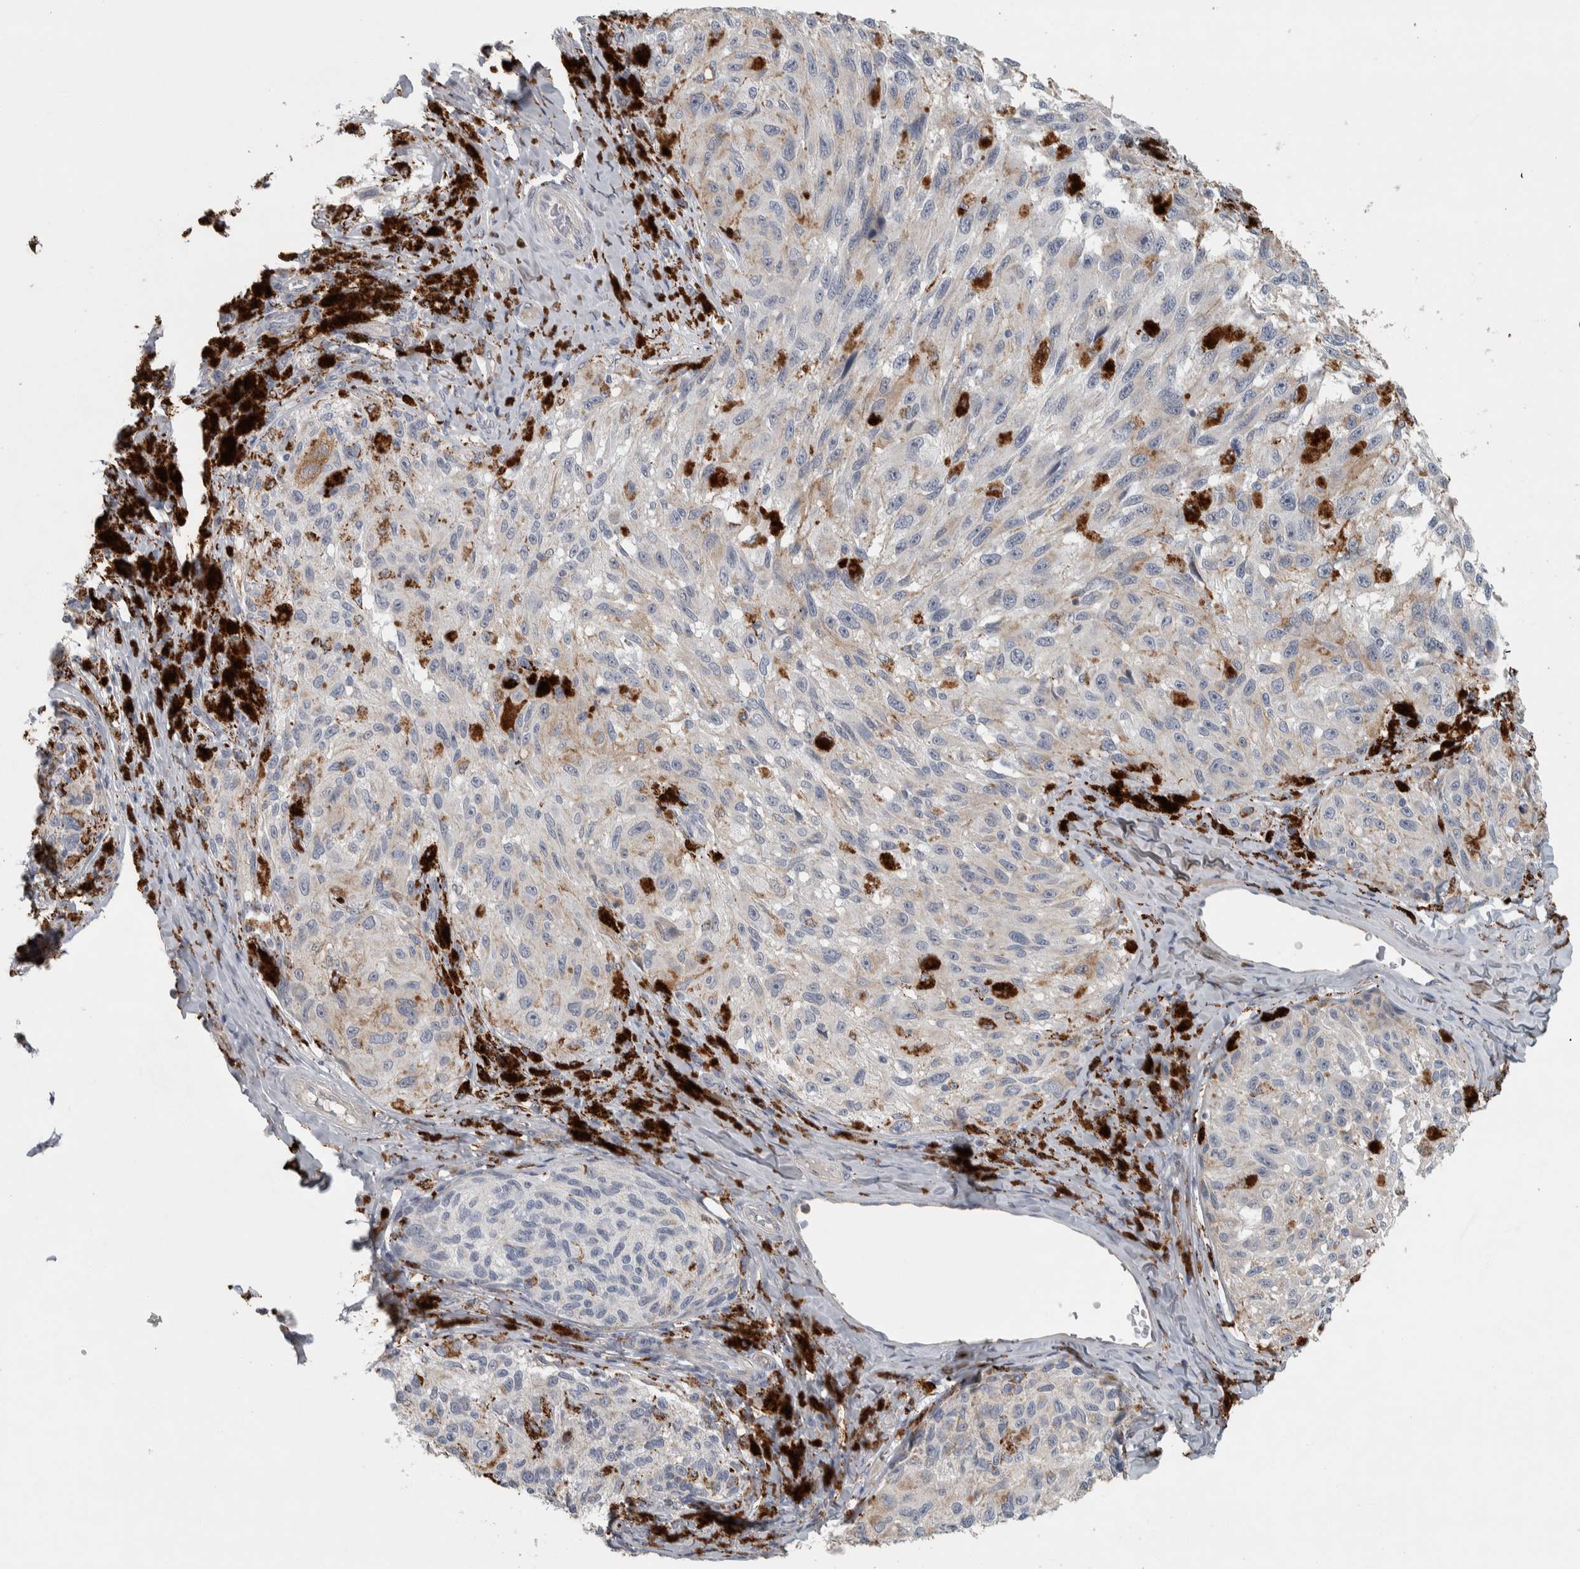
{"staining": {"intensity": "negative", "quantity": "none", "location": "none"}, "tissue": "melanoma", "cell_type": "Tumor cells", "image_type": "cancer", "snomed": [{"axis": "morphology", "description": "Malignant melanoma, NOS"}, {"axis": "topography", "description": "Skin"}], "caption": "High magnification brightfield microscopy of malignant melanoma stained with DAB (3,3'-diaminobenzidine) (brown) and counterstained with hematoxylin (blue): tumor cells show no significant staining.", "gene": "FAM78A", "patient": {"sex": "female", "age": 73}}